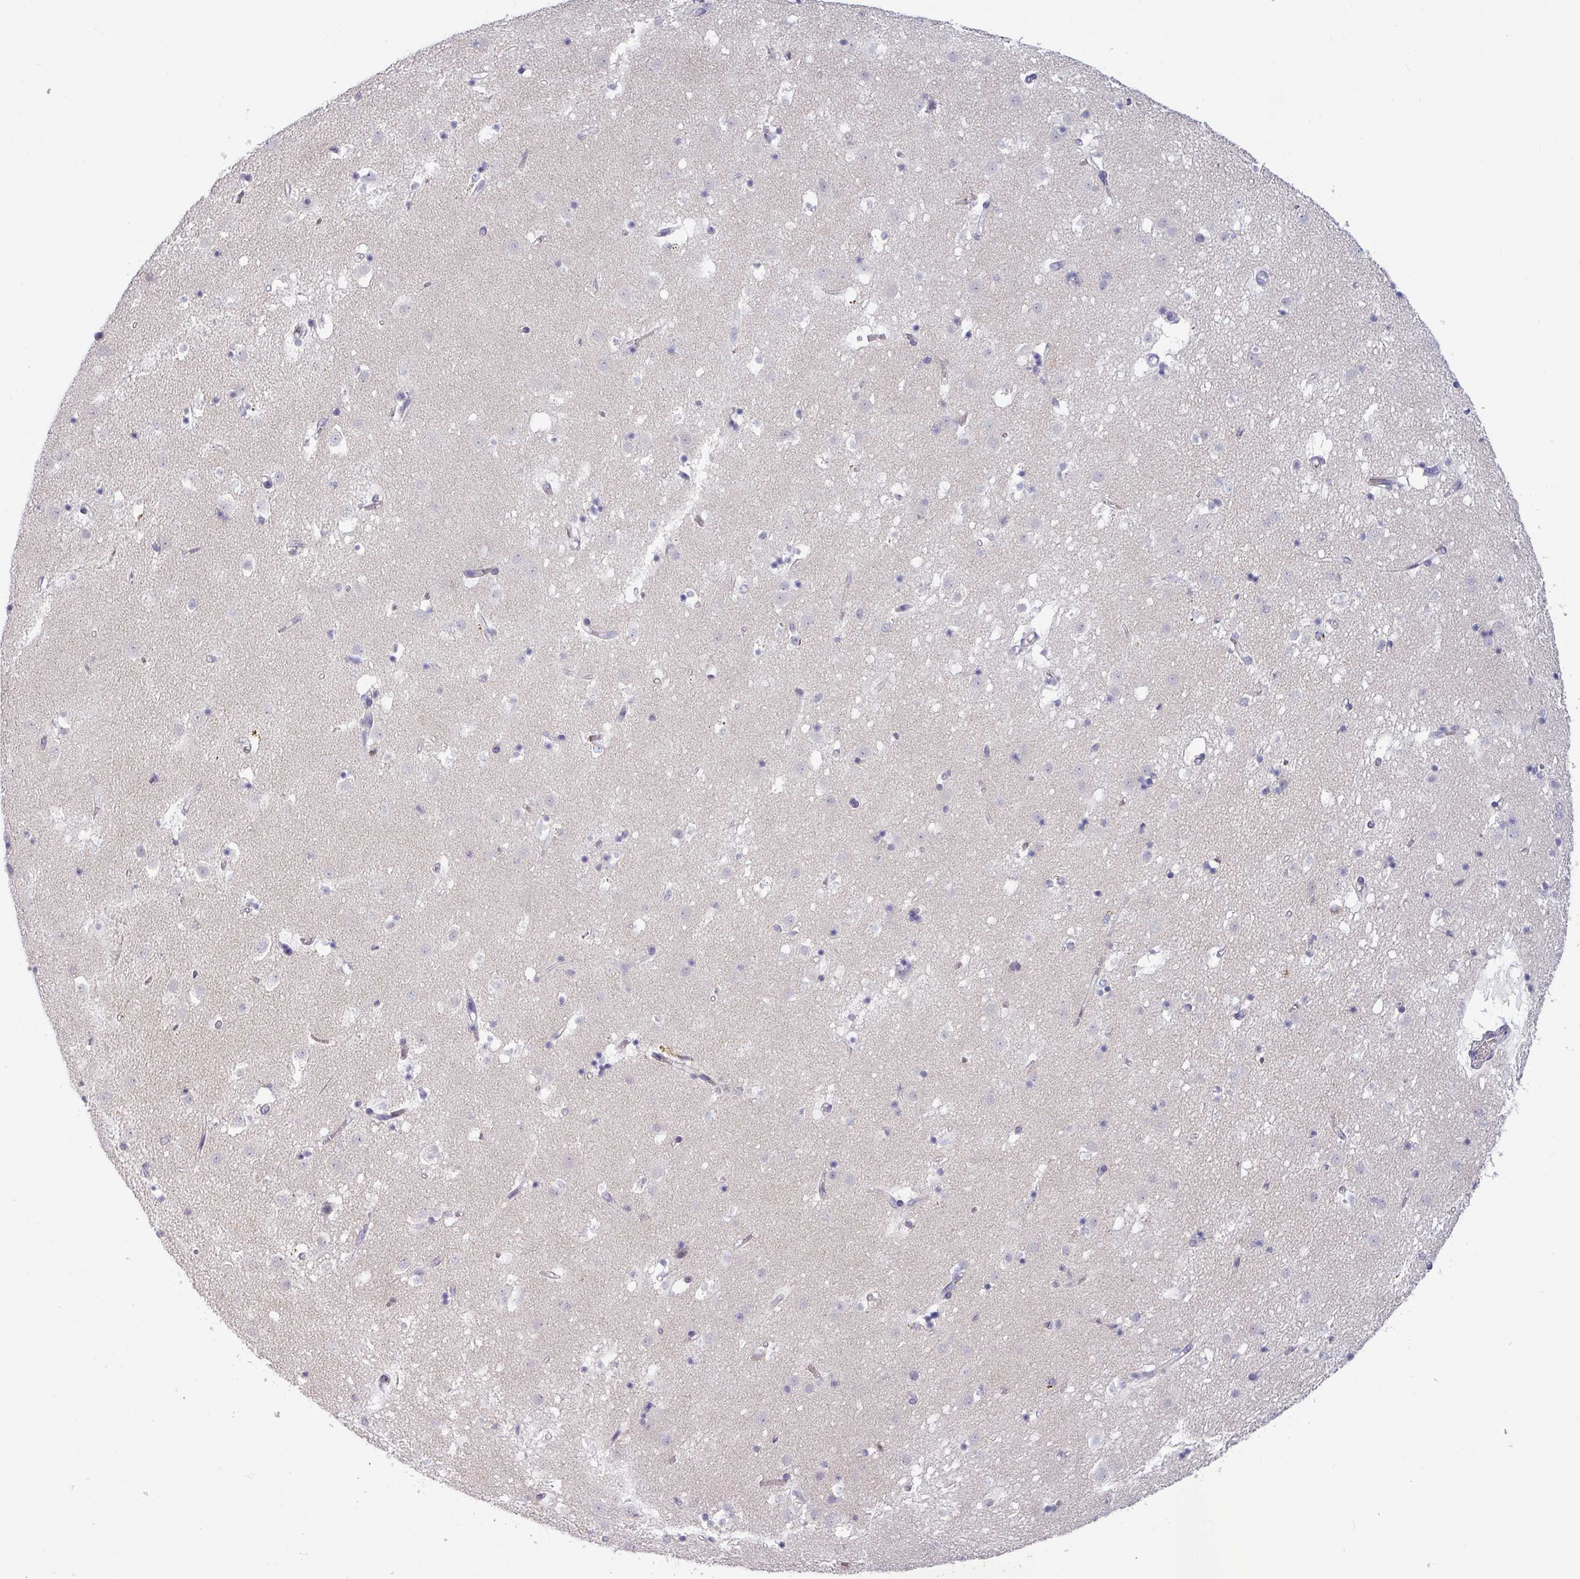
{"staining": {"intensity": "negative", "quantity": "none", "location": "none"}, "tissue": "caudate", "cell_type": "Glial cells", "image_type": "normal", "snomed": [{"axis": "morphology", "description": "Normal tissue, NOS"}, {"axis": "topography", "description": "Lateral ventricle wall"}], "caption": "High magnification brightfield microscopy of normal caudate stained with DAB (3,3'-diaminobenzidine) (brown) and counterstained with hematoxylin (blue): glial cells show no significant staining.", "gene": "SLC26A9", "patient": {"sex": "male", "age": 58}}